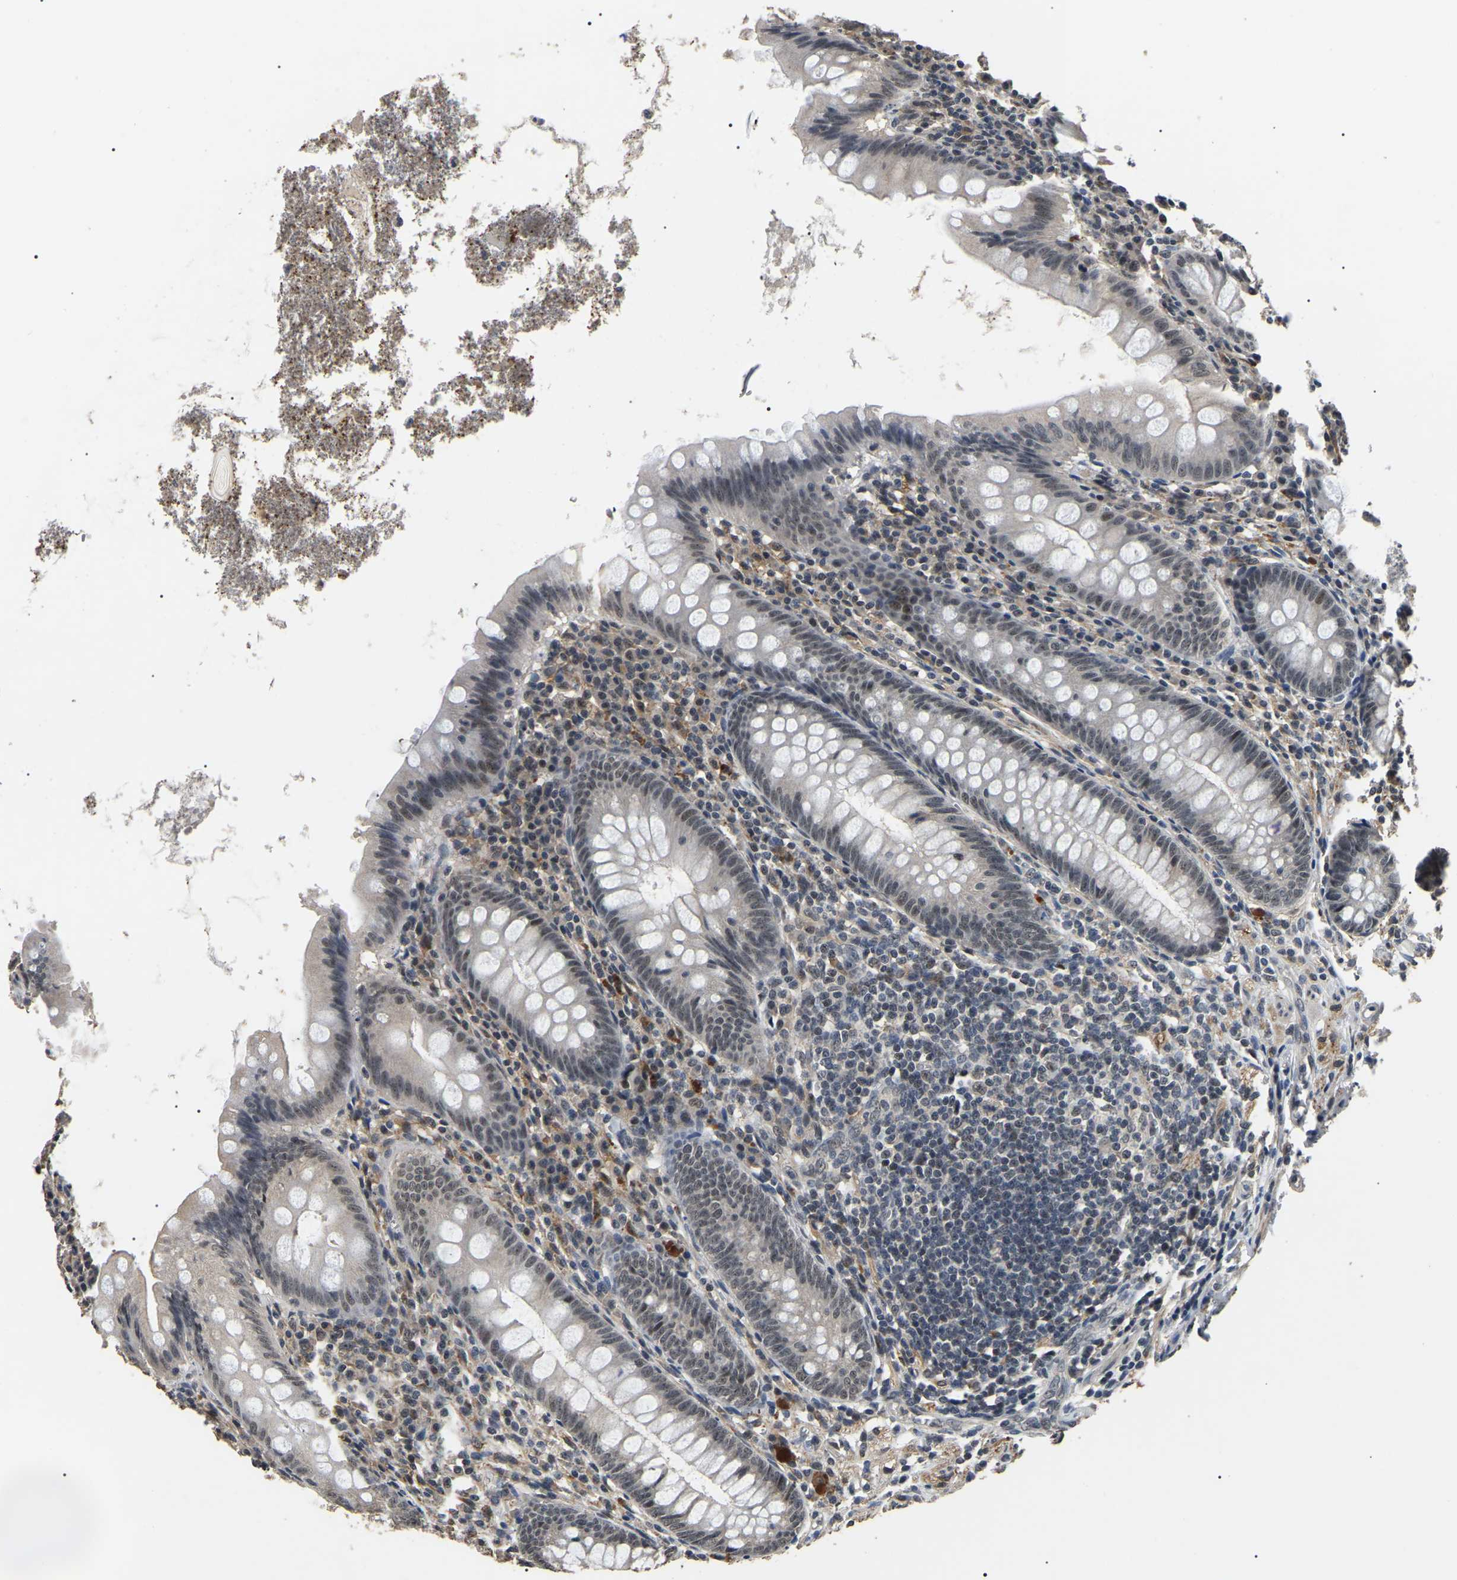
{"staining": {"intensity": "weak", "quantity": ">75%", "location": "nuclear"}, "tissue": "appendix", "cell_type": "Glandular cells", "image_type": "normal", "snomed": [{"axis": "morphology", "description": "Normal tissue, NOS"}, {"axis": "topography", "description": "Appendix"}], "caption": "Immunohistochemical staining of unremarkable human appendix displays weak nuclear protein staining in approximately >75% of glandular cells. (DAB (3,3'-diaminobenzidine) = brown stain, brightfield microscopy at high magnification).", "gene": "PPM1E", "patient": {"sex": "male", "age": 56}}